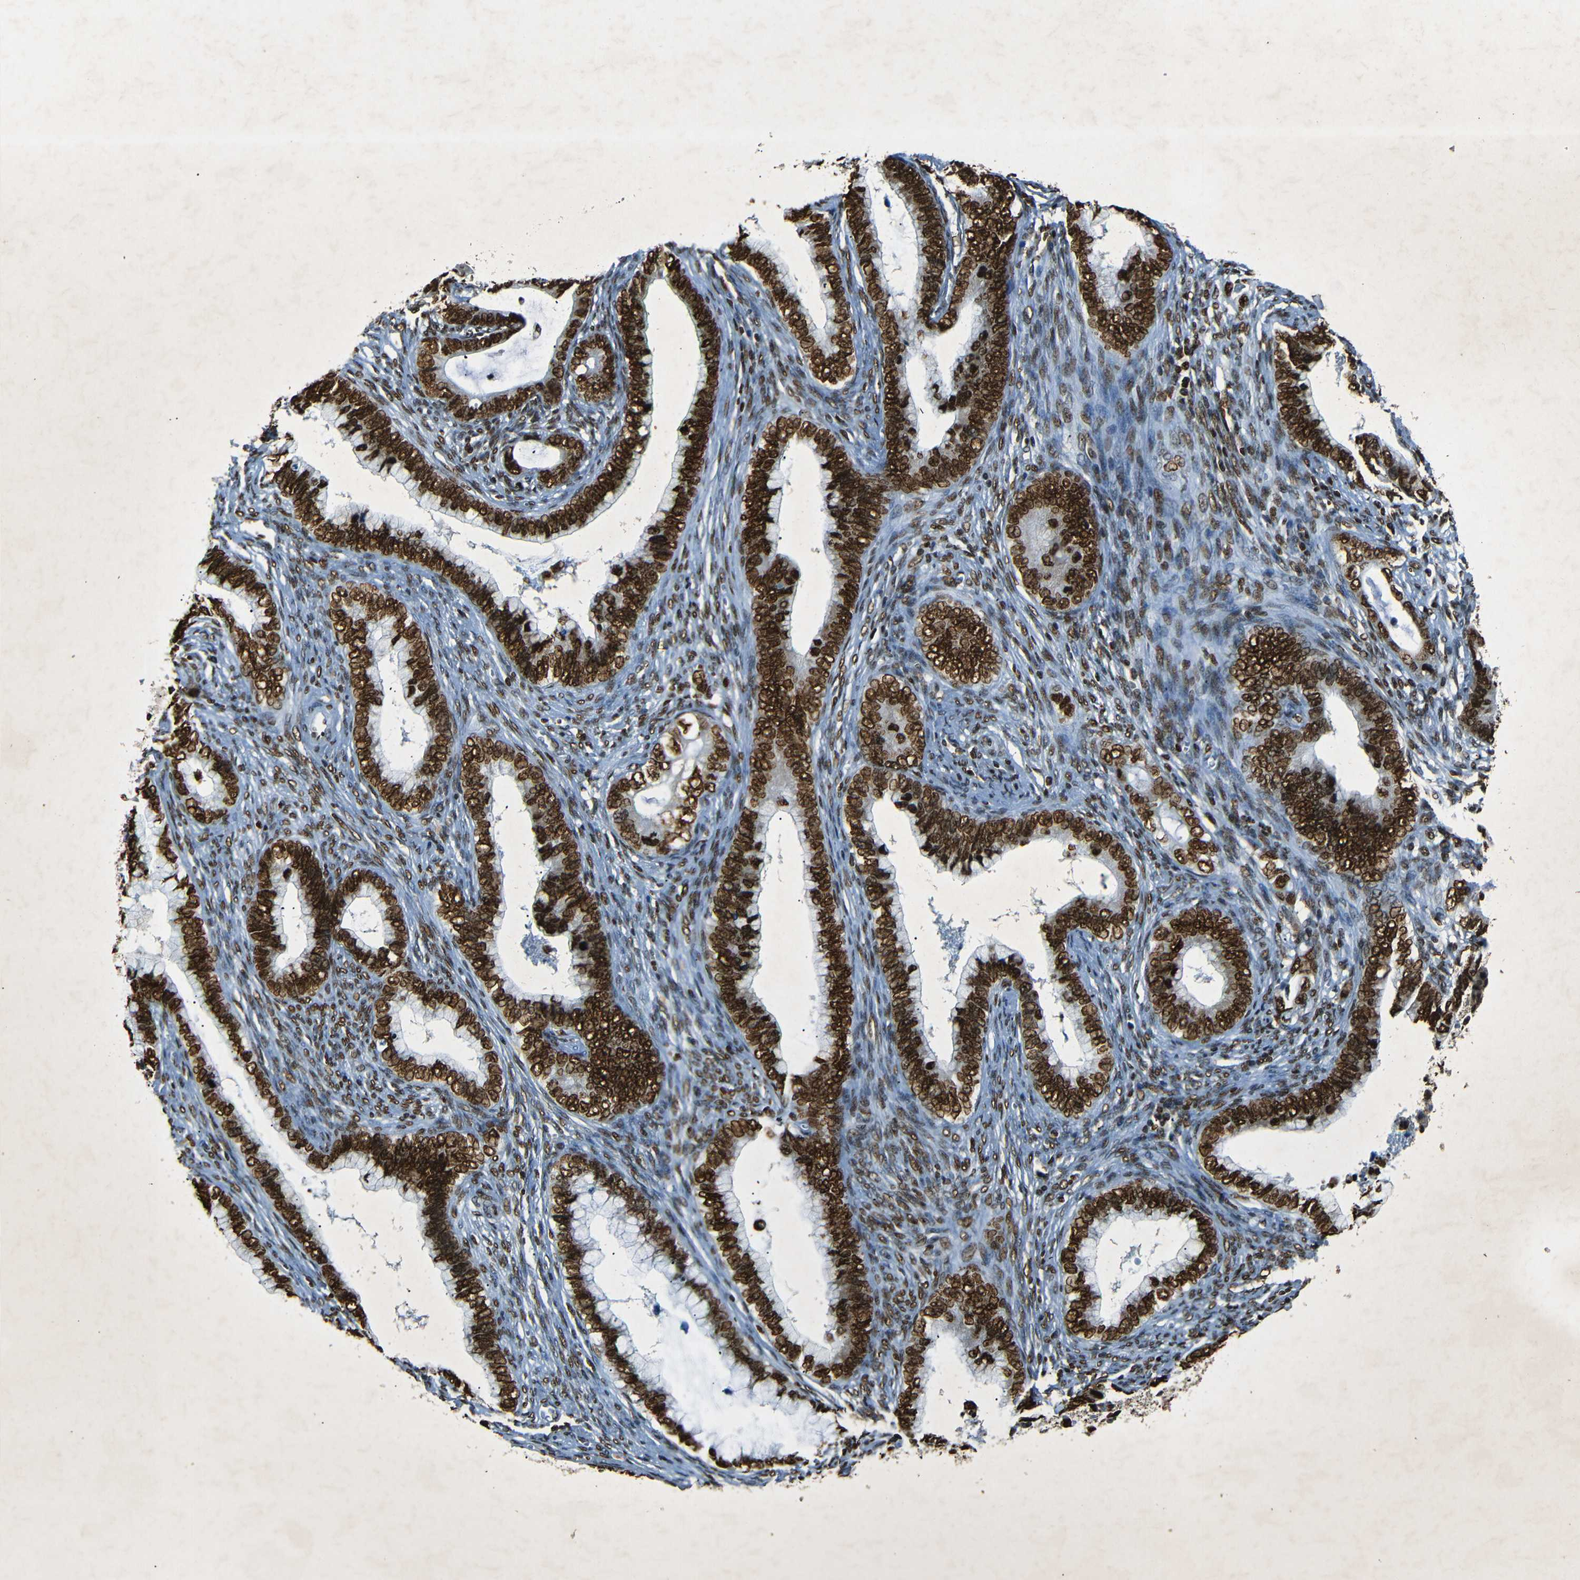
{"staining": {"intensity": "strong", "quantity": ">75%", "location": "nuclear"}, "tissue": "cervical cancer", "cell_type": "Tumor cells", "image_type": "cancer", "snomed": [{"axis": "morphology", "description": "Adenocarcinoma, NOS"}, {"axis": "topography", "description": "Cervix"}], "caption": "Strong nuclear staining for a protein is seen in approximately >75% of tumor cells of adenocarcinoma (cervical) using immunohistochemistry.", "gene": "HMGN1", "patient": {"sex": "female", "age": 44}}